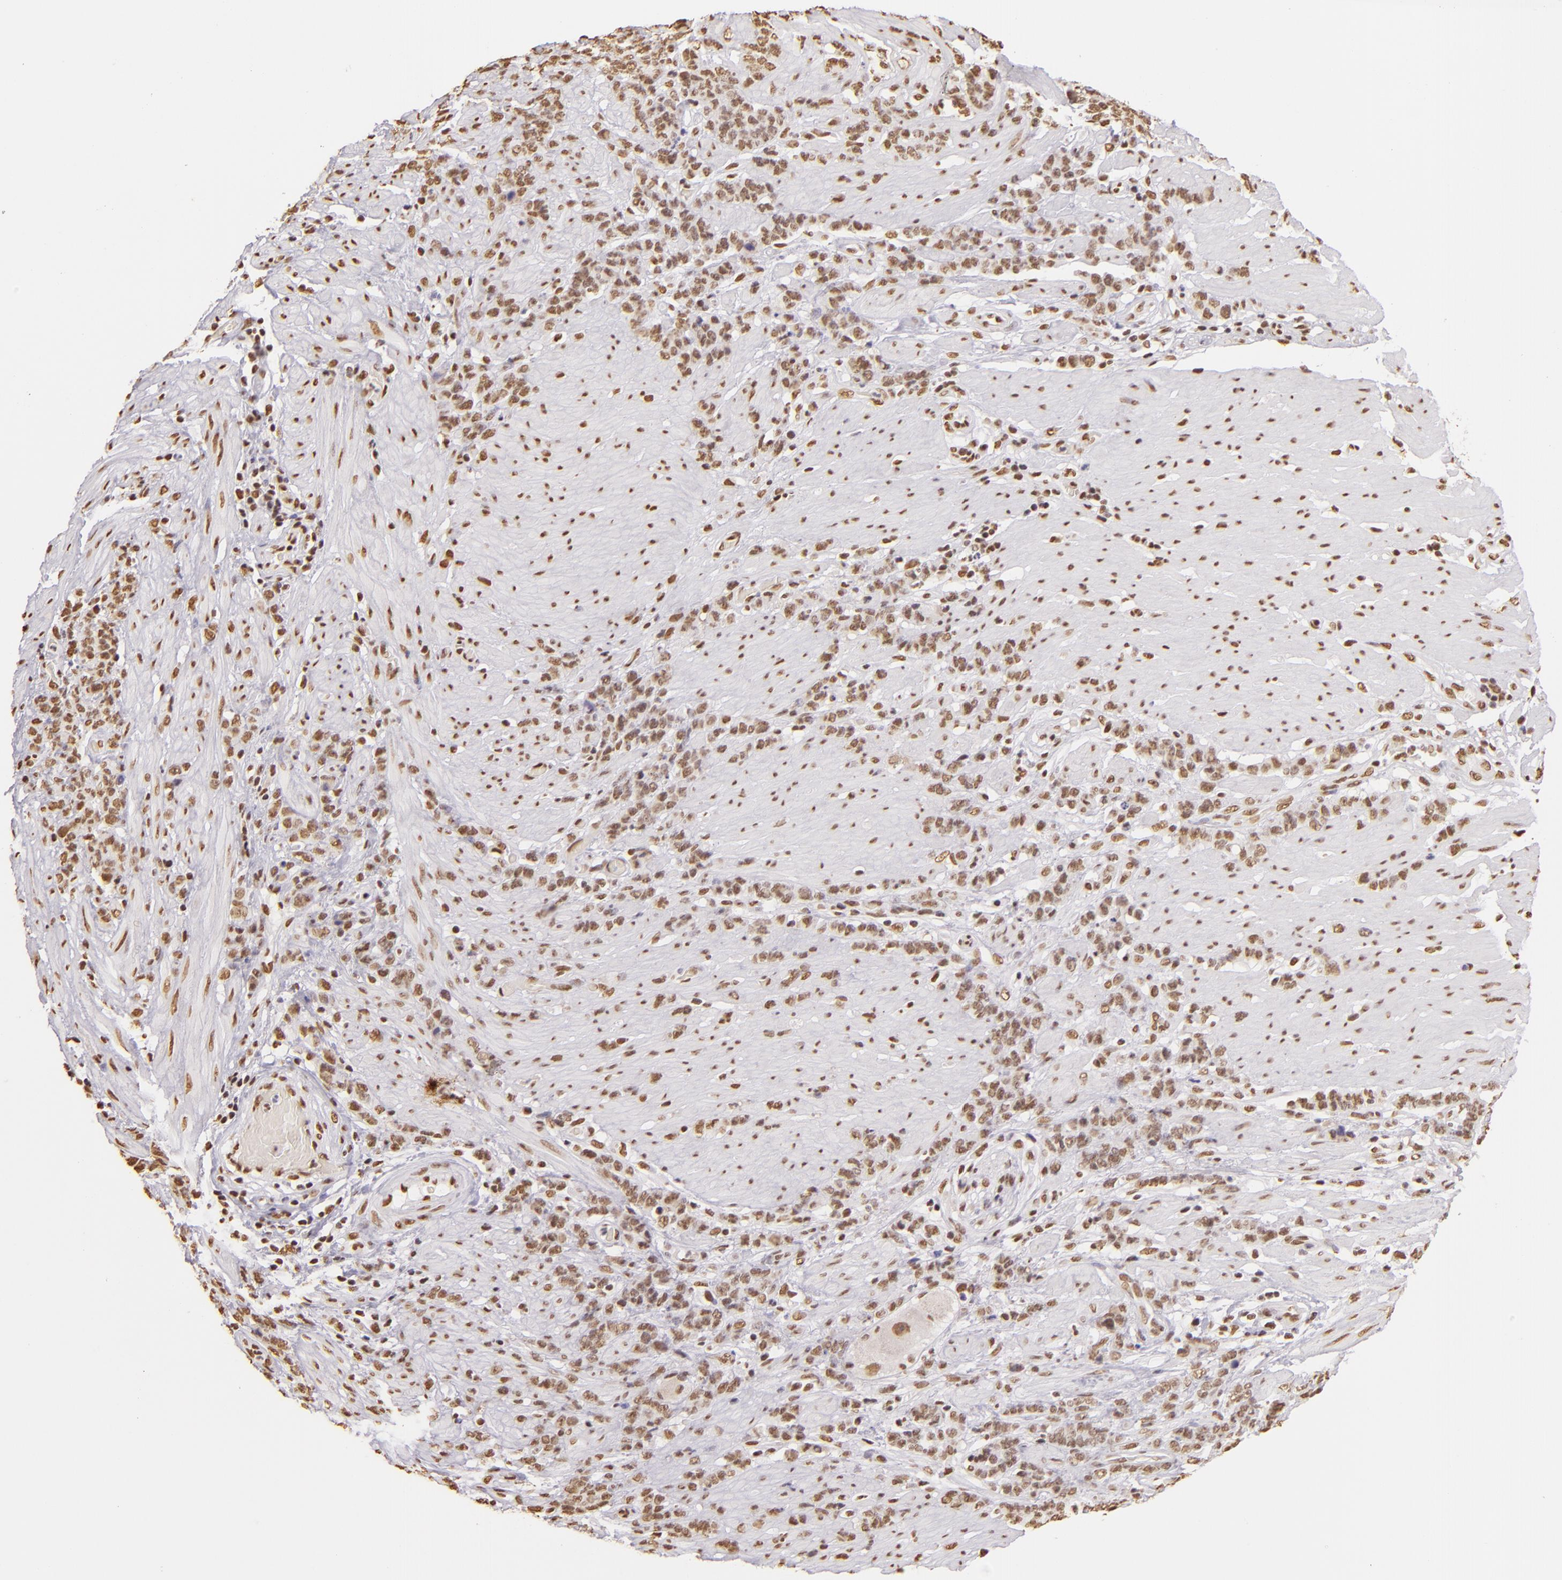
{"staining": {"intensity": "weak", "quantity": ">75%", "location": "nuclear"}, "tissue": "stomach cancer", "cell_type": "Tumor cells", "image_type": "cancer", "snomed": [{"axis": "morphology", "description": "Adenocarcinoma, NOS"}, {"axis": "topography", "description": "Stomach, lower"}], "caption": "High-power microscopy captured an IHC image of adenocarcinoma (stomach), revealing weak nuclear positivity in approximately >75% of tumor cells.", "gene": "PAPOLA", "patient": {"sex": "male", "age": 88}}